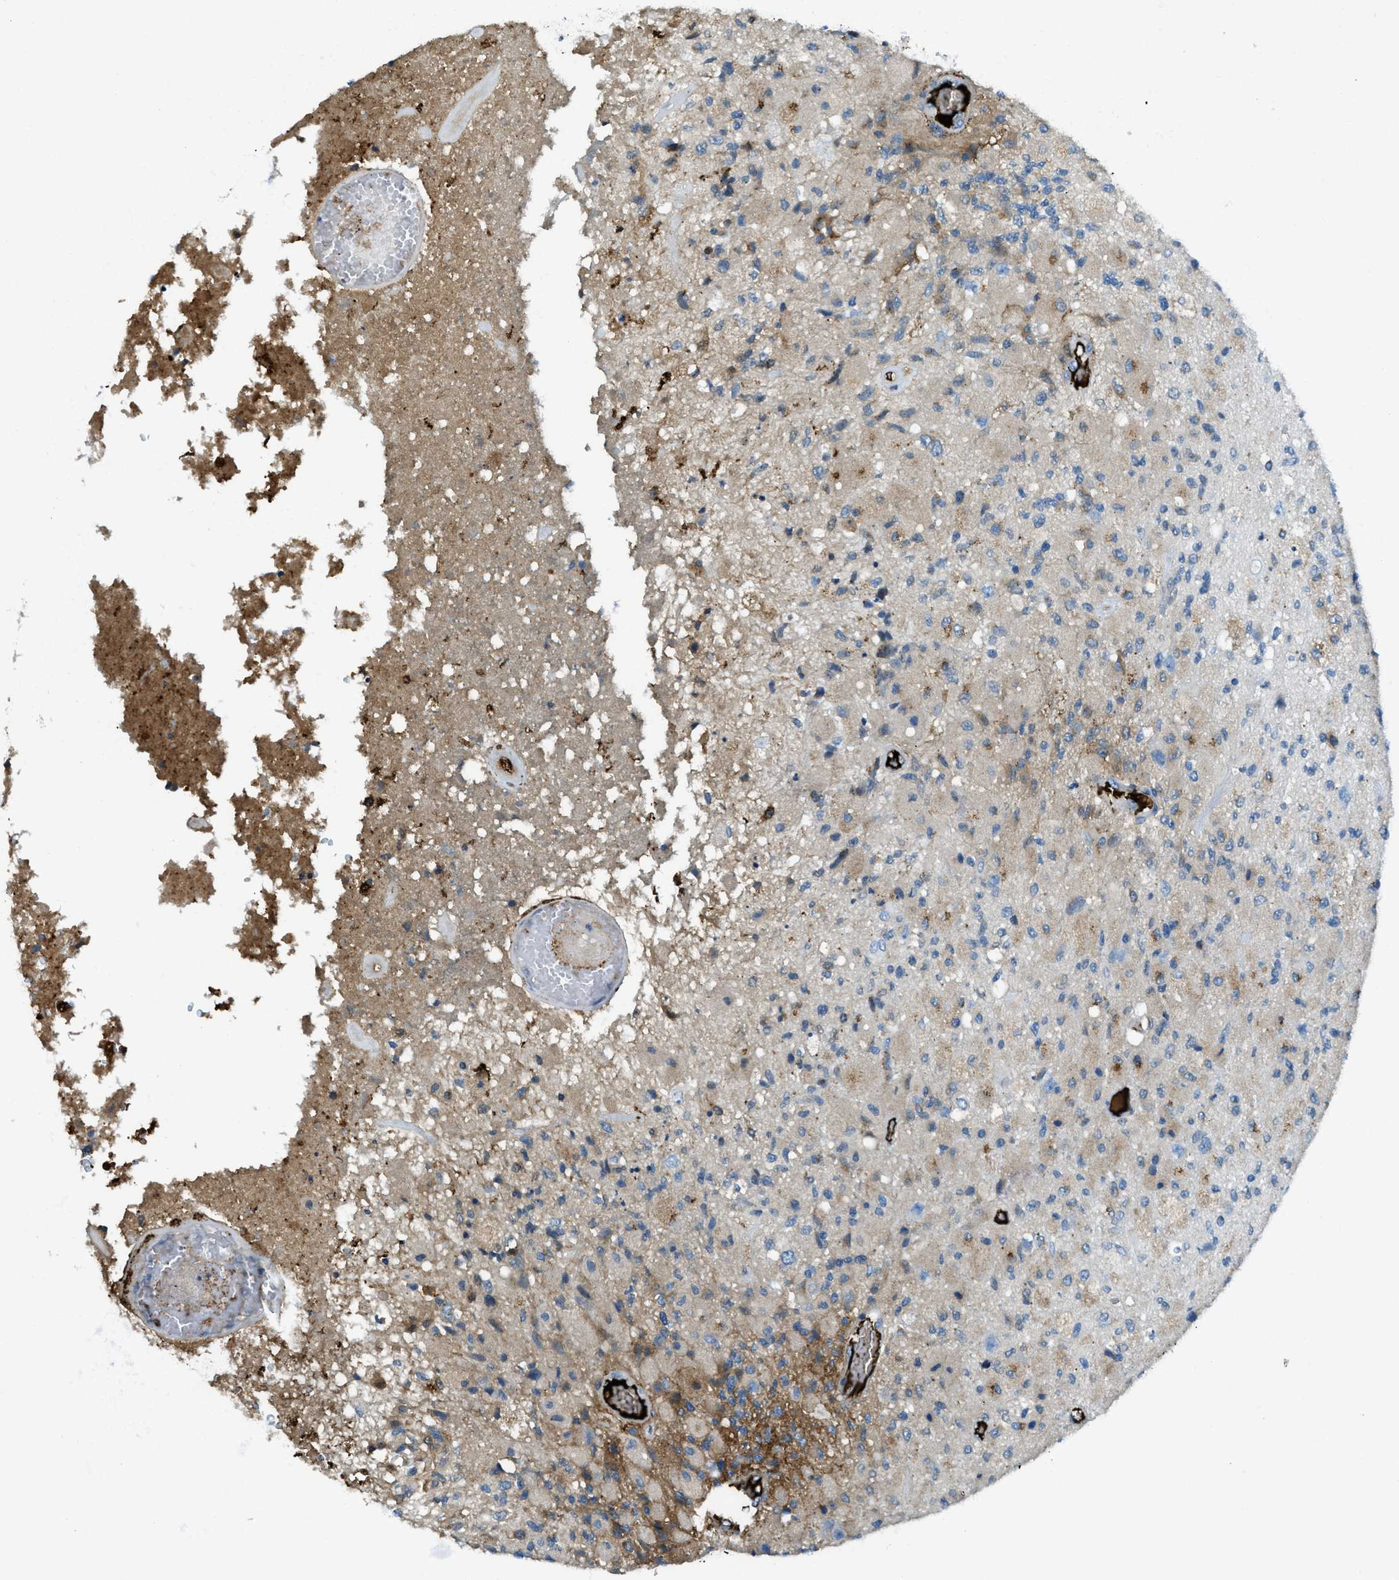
{"staining": {"intensity": "weak", "quantity": "25%-75%", "location": "cytoplasmic/membranous"}, "tissue": "glioma", "cell_type": "Tumor cells", "image_type": "cancer", "snomed": [{"axis": "morphology", "description": "Normal tissue, NOS"}, {"axis": "morphology", "description": "Glioma, malignant, High grade"}, {"axis": "topography", "description": "Cerebral cortex"}], "caption": "This histopathology image exhibits immunohistochemistry (IHC) staining of human glioma, with low weak cytoplasmic/membranous expression in about 25%-75% of tumor cells.", "gene": "TRIM59", "patient": {"sex": "male", "age": 77}}